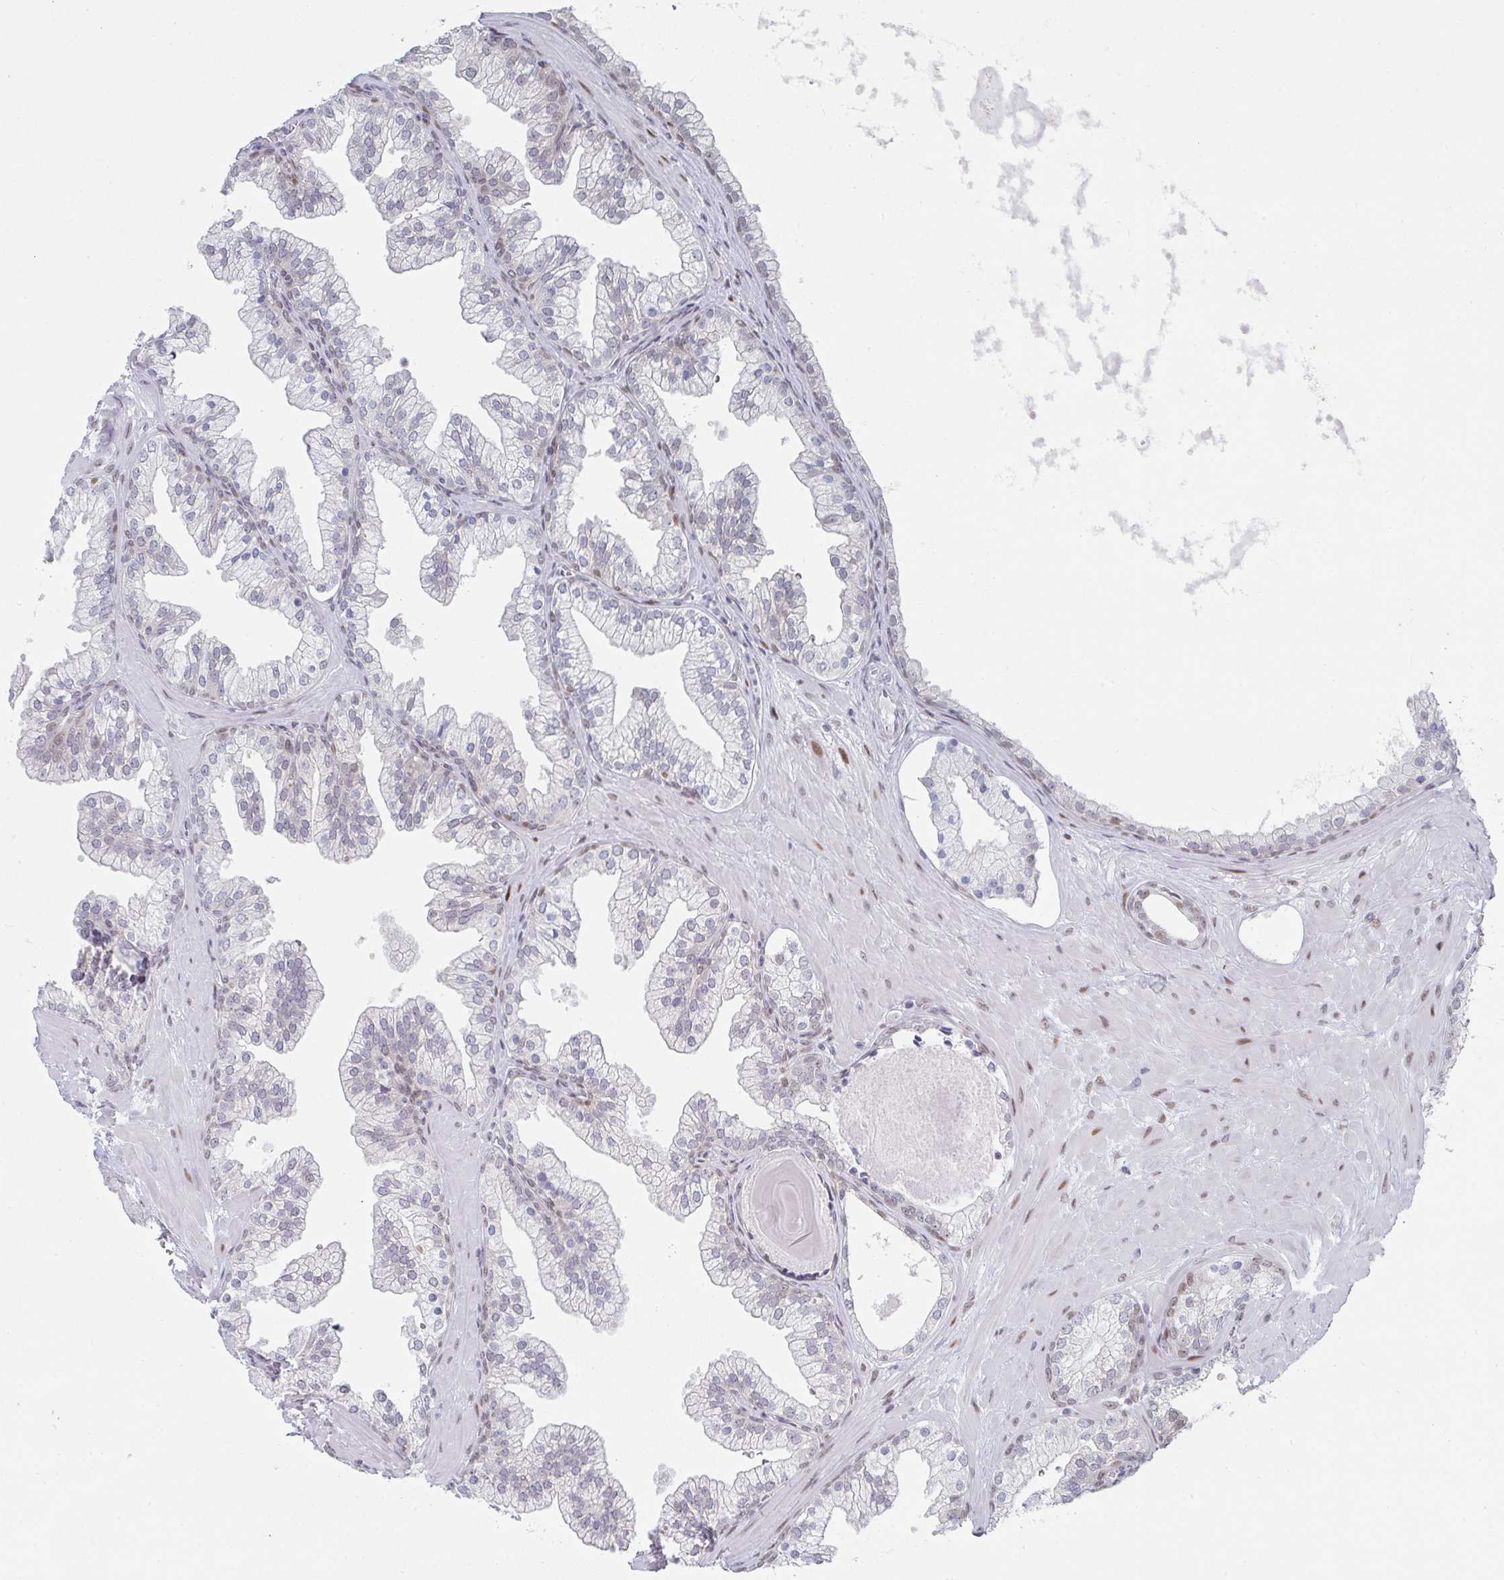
{"staining": {"intensity": "weak", "quantity": "25%-75%", "location": "nuclear"}, "tissue": "prostate", "cell_type": "Glandular cells", "image_type": "normal", "snomed": [{"axis": "morphology", "description": "Normal tissue, NOS"}, {"axis": "topography", "description": "Prostate"}, {"axis": "topography", "description": "Peripheral nerve tissue"}], "caption": "Immunohistochemistry (DAB) staining of unremarkable prostate demonstrates weak nuclear protein staining in about 25%-75% of glandular cells.", "gene": "POU2AF2", "patient": {"sex": "male", "age": 61}}